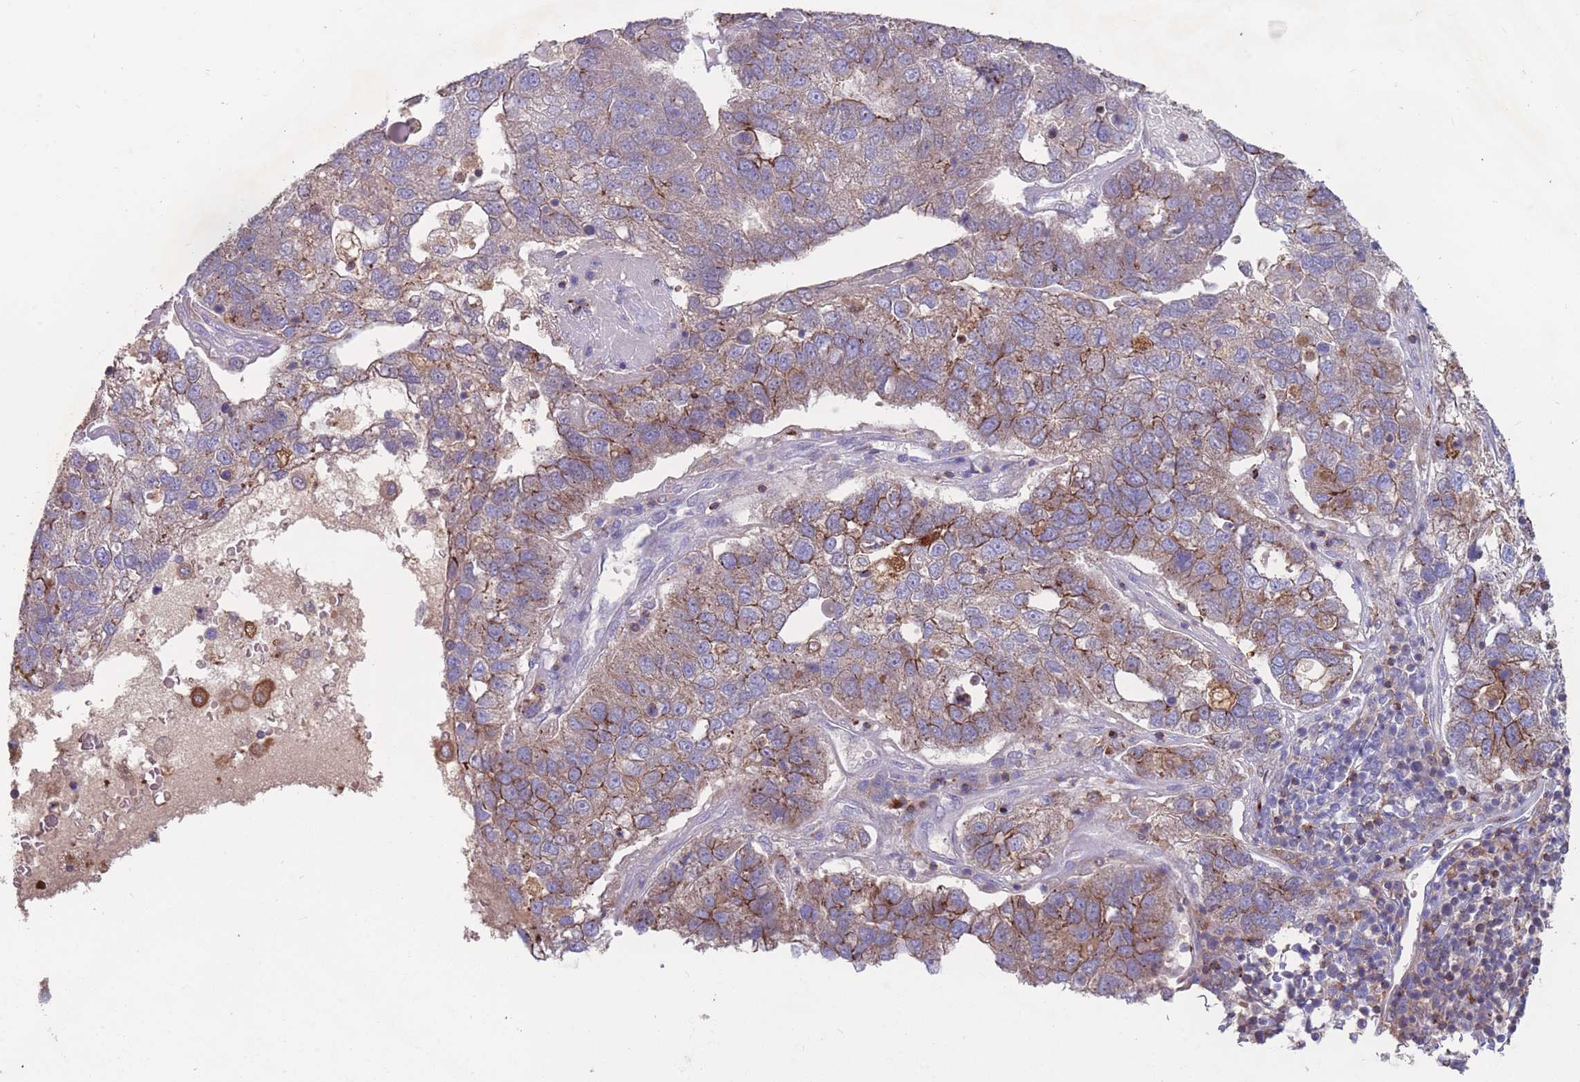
{"staining": {"intensity": "moderate", "quantity": "25%-75%", "location": "cytoplasmic/membranous"}, "tissue": "pancreatic cancer", "cell_type": "Tumor cells", "image_type": "cancer", "snomed": [{"axis": "morphology", "description": "Adenocarcinoma, NOS"}, {"axis": "topography", "description": "Pancreas"}], "caption": "Brown immunohistochemical staining in adenocarcinoma (pancreatic) demonstrates moderate cytoplasmic/membranous positivity in about 25%-75% of tumor cells.", "gene": "CD33", "patient": {"sex": "female", "age": 61}}